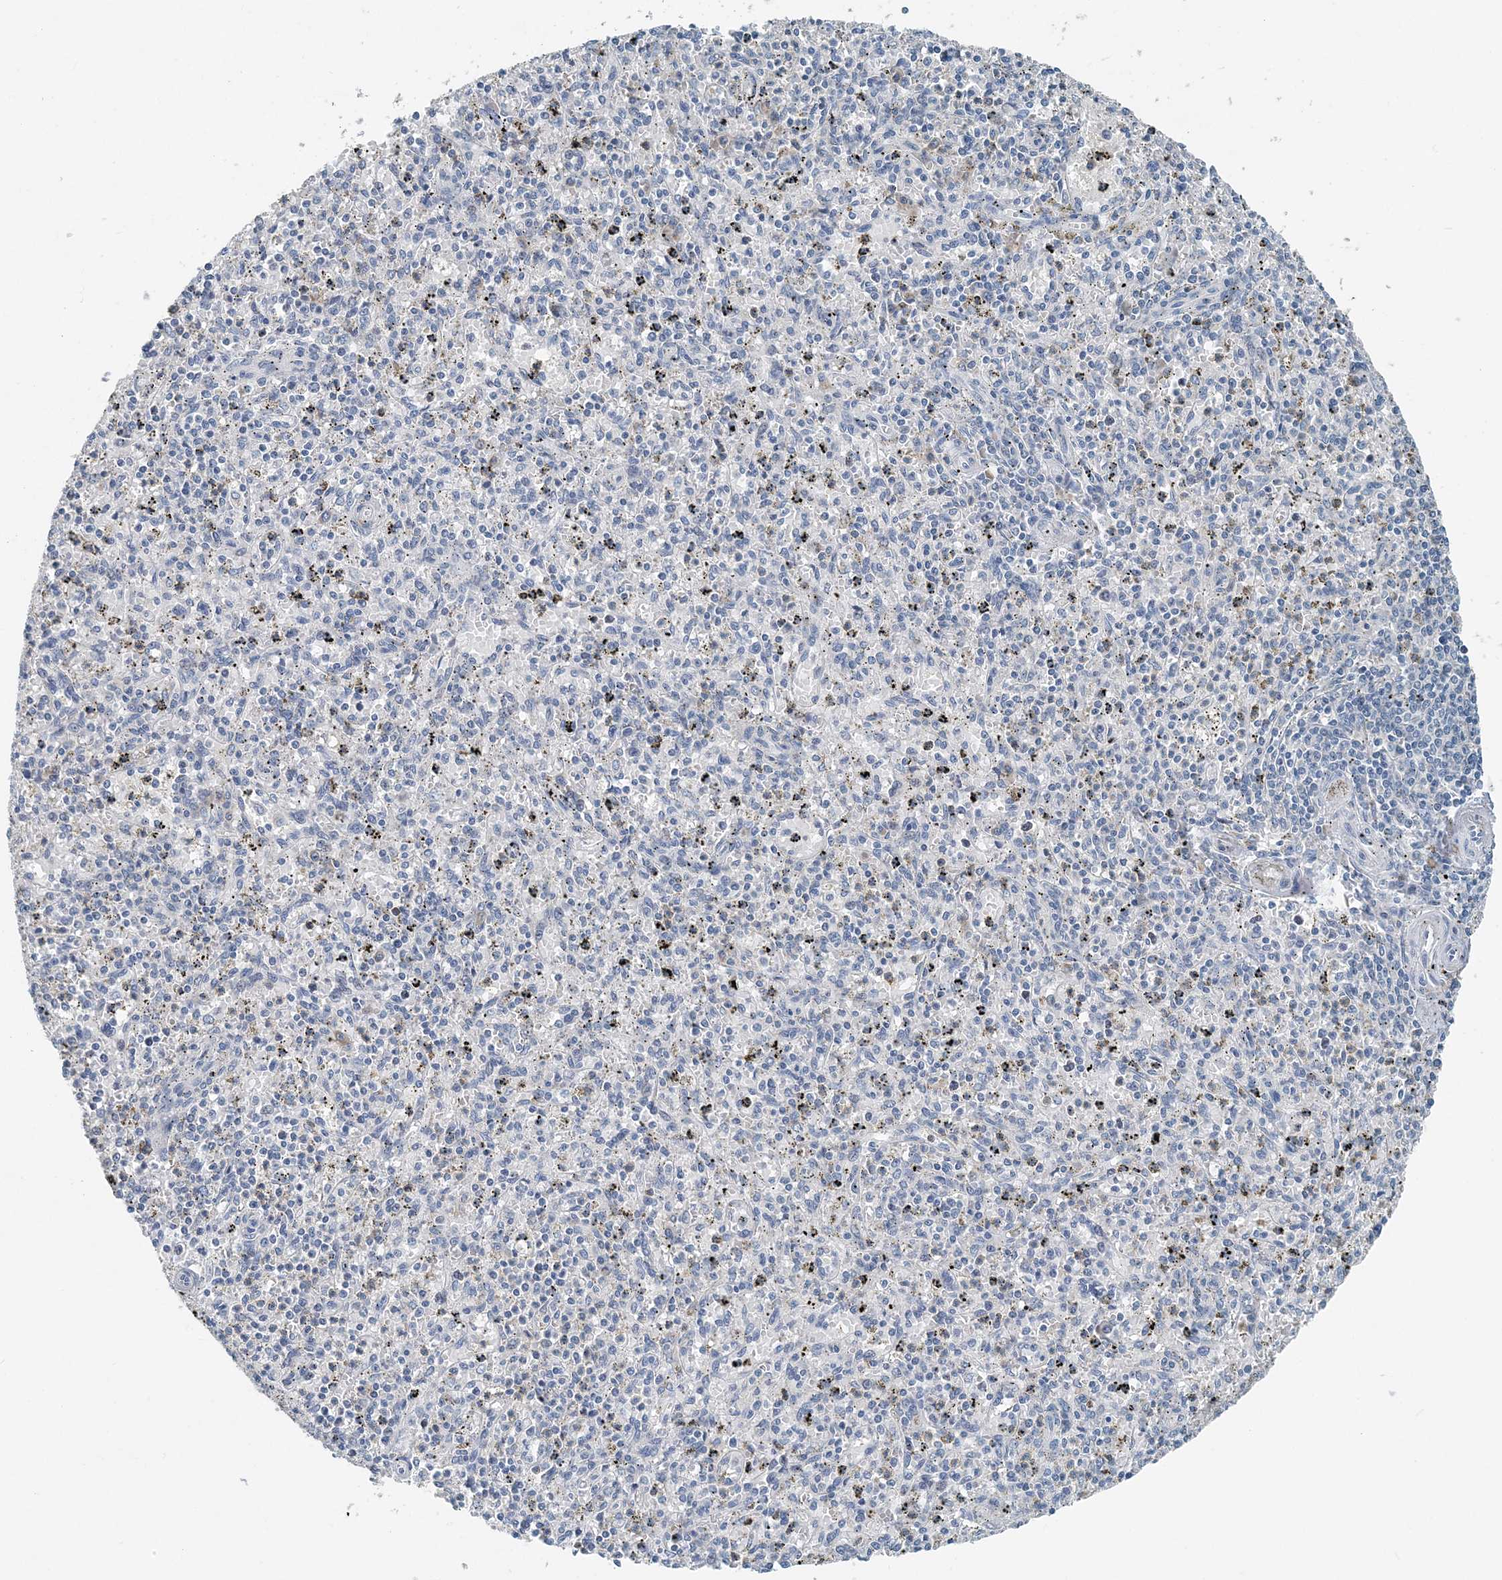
{"staining": {"intensity": "negative", "quantity": "none", "location": "none"}, "tissue": "spleen", "cell_type": "Cells in red pulp", "image_type": "normal", "snomed": [{"axis": "morphology", "description": "Normal tissue, NOS"}, {"axis": "topography", "description": "Spleen"}], "caption": "Protein analysis of benign spleen displays no significant positivity in cells in red pulp. The staining was performed using DAB to visualize the protein expression in brown, while the nuclei were stained in blue with hematoxylin (Magnification: 20x).", "gene": "EEF1A2", "patient": {"sex": "male", "age": 72}}